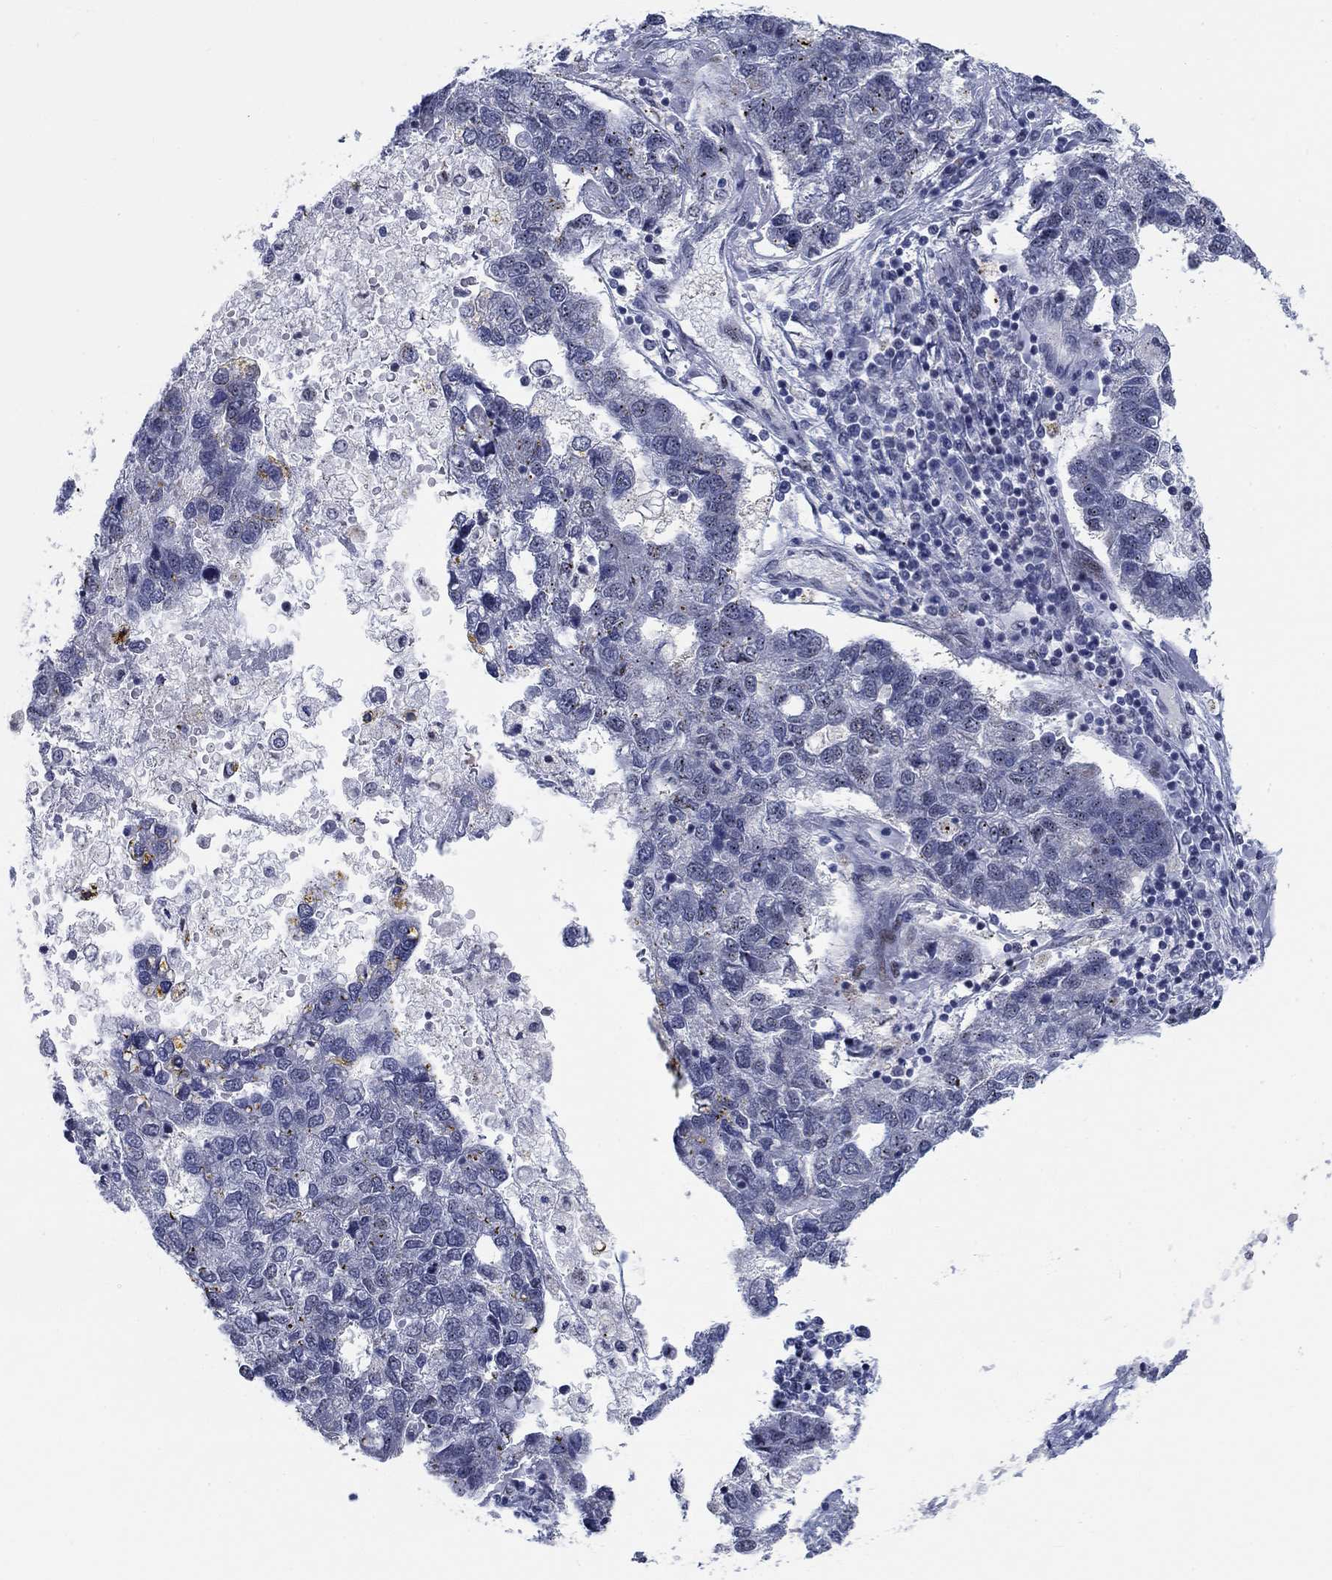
{"staining": {"intensity": "negative", "quantity": "none", "location": "none"}, "tissue": "pancreatic cancer", "cell_type": "Tumor cells", "image_type": "cancer", "snomed": [{"axis": "morphology", "description": "Adenocarcinoma, NOS"}, {"axis": "topography", "description": "Pancreas"}], "caption": "A photomicrograph of pancreatic cancer stained for a protein exhibits no brown staining in tumor cells.", "gene": "NEU3", "patient": {"sex": "female", "age": 61}}